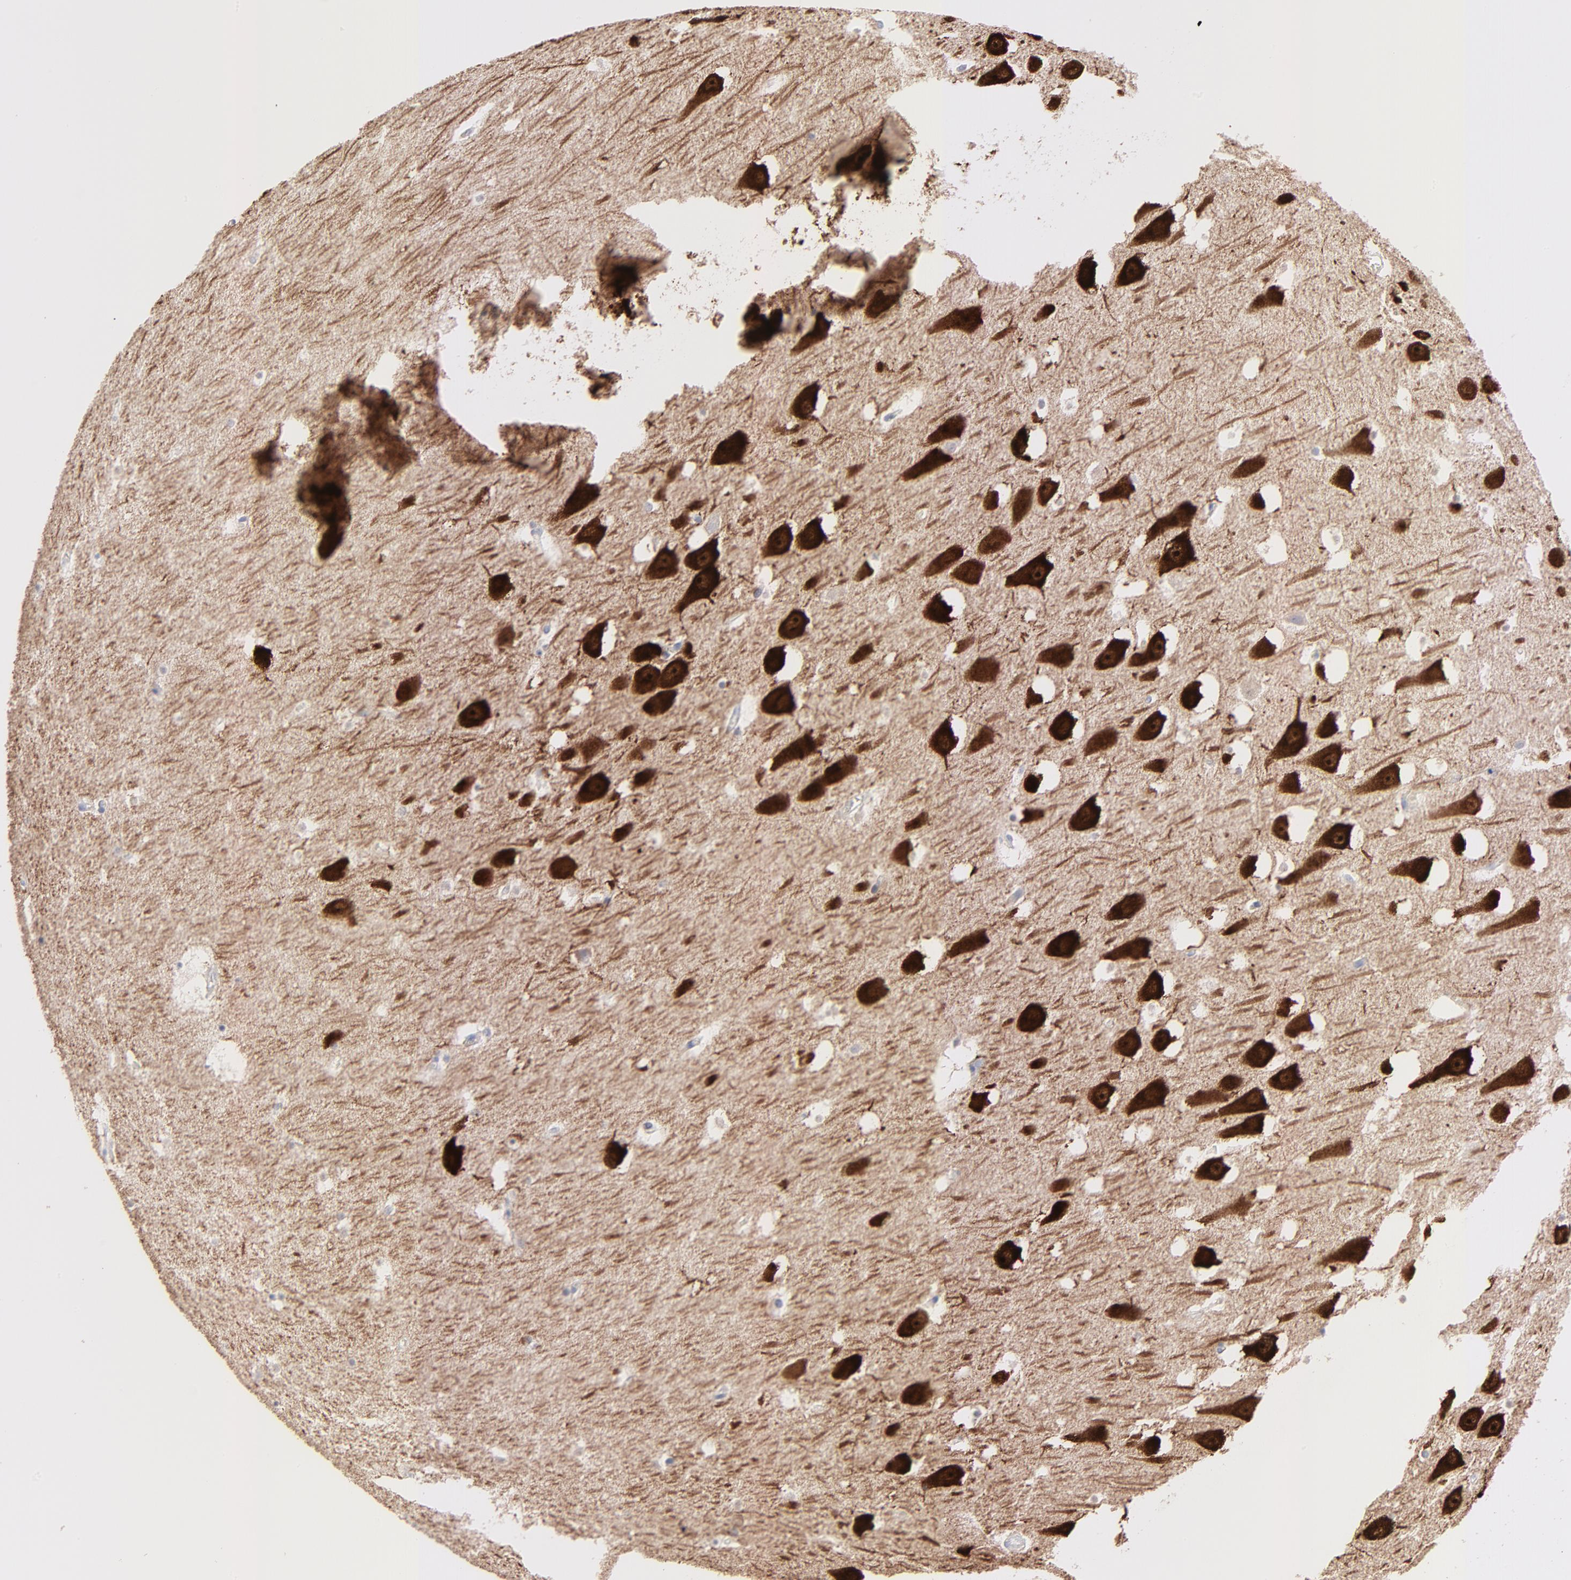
{"staining": {"intensity": "negative", "quantity": "none", "location": "none"}, "tissue": "hippocampus", "cell_type": "Glial cells", "image_type": "normal", "snomed": [{"axis": "morphology", "description": "Normal tissue, NOS"}, {"axis": "topography", "description": "Hippocampus"}], "caption": "There is no significant staining in glial cells of hippocampus. (Immunohistochemistry (ihc), brightfield microscopy, high magnification).", "gene": "PSD3", "patient": {"sex": "male", "age": 45}}